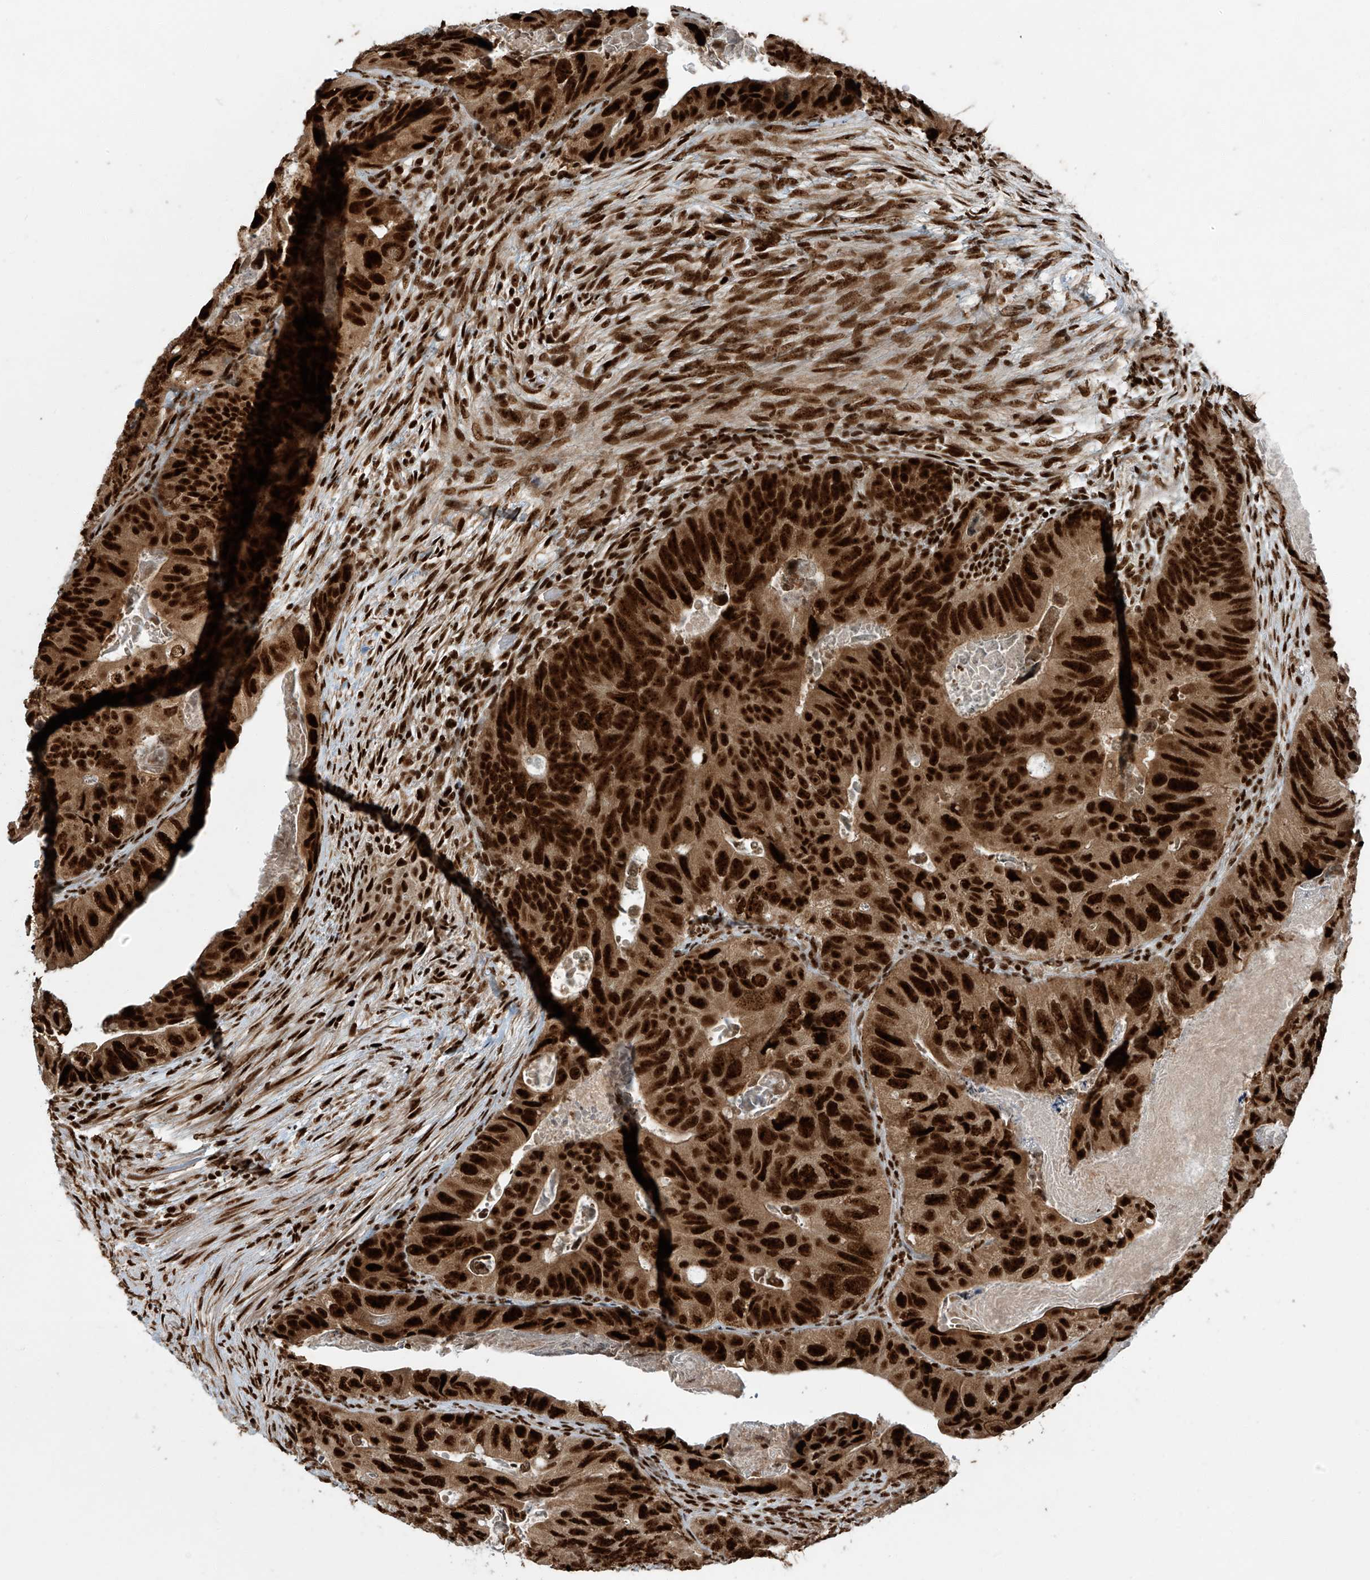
{"staining": {"intensity": "strong", "quantity": ">75%", "location": "nuclear"}, "tissue": "colorectal cancer", "cell_type": "Tumor cells", "image_type": "cancer", "snomed": [{"axis": "morphology", "description": "Adenocarcinoma, NOS"}, {"axis": "topography", "description": "Rectum"}], "caption": "Colorectal cancer (adenocarcinoma) stained with a protein marker displays strong staining in tumor cells.", "gene": "FAM193B", "patient": {"sex": "male", "age": 63}}